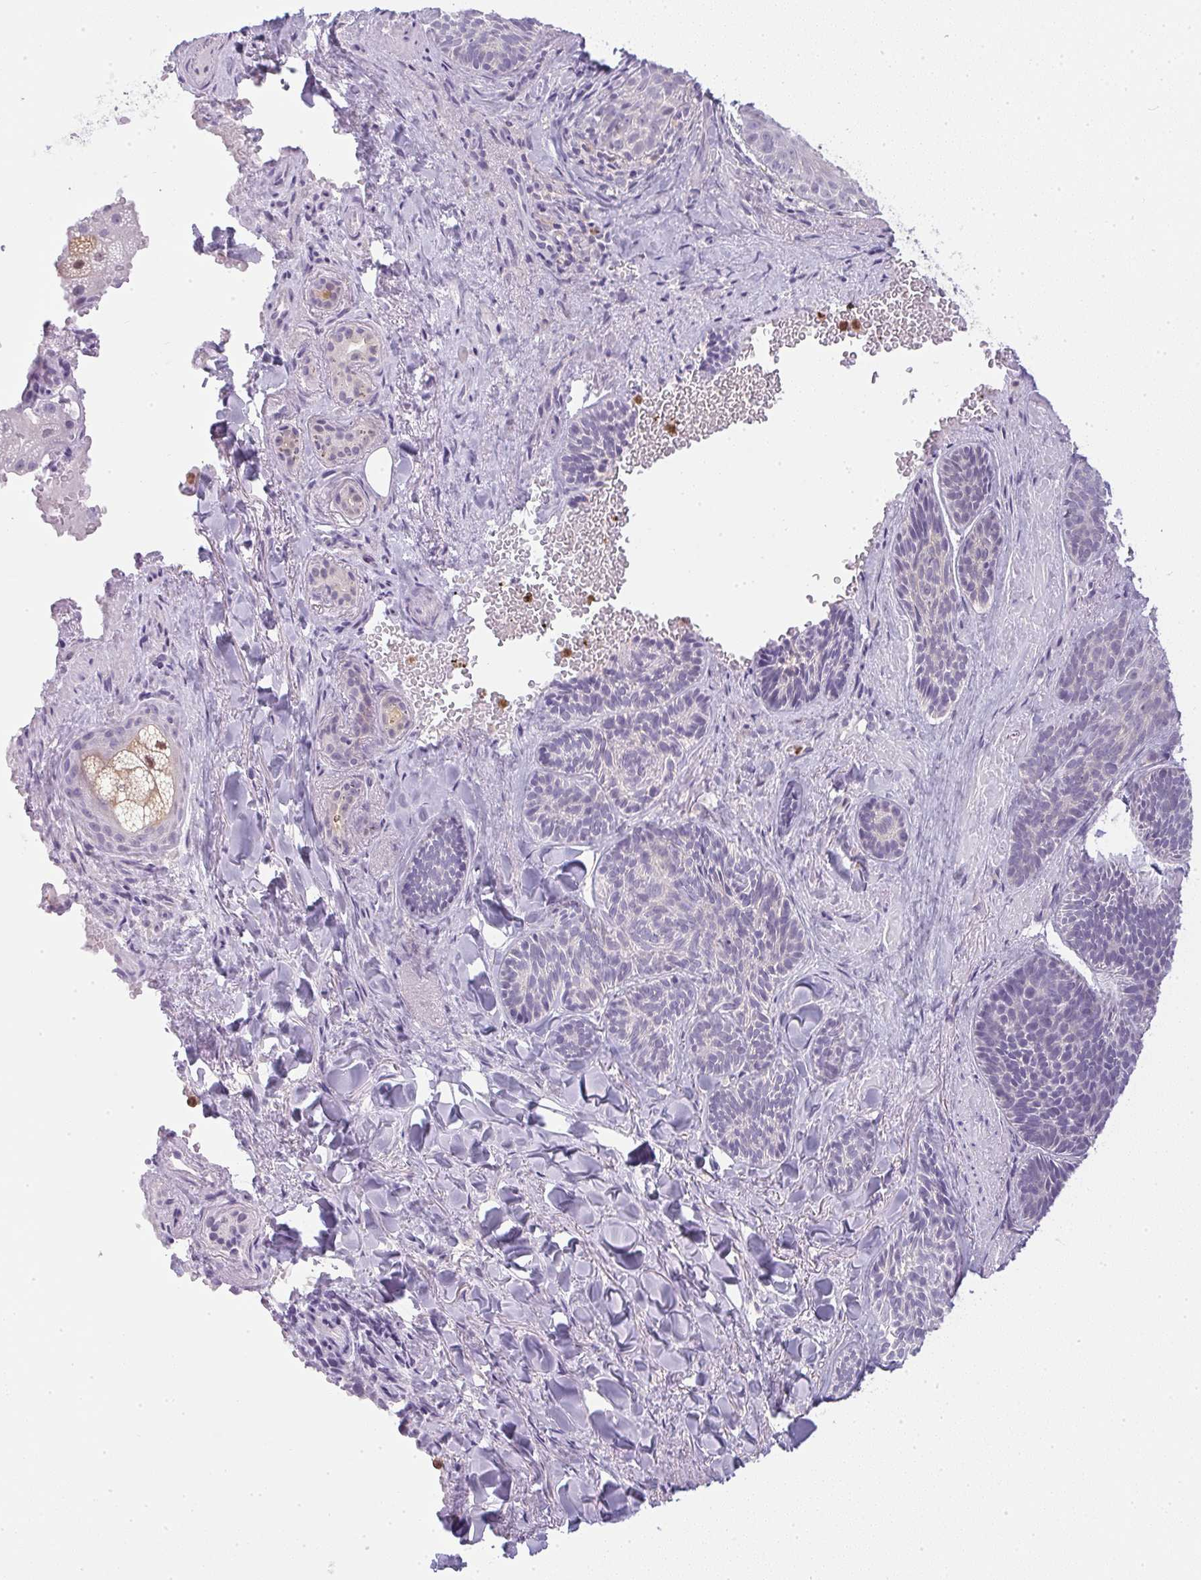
{"staining": {"intensity": "negative", "quantity": "none", "location": "none"}, "tissue": "skin cancer", "cell_type": "Tumor cells", "image_type": "cancer", "snomed": [{"axis": "morphology", "description": "Basal cell carcinoma"}, {"axis": "topography", "description": "Skin"}], "caption": "Skin cancer was stained to show a protein in brown. There is no significant expression in tumor cells.", "gene": "DNAJC5G", "patient": {"sex": "male", "age": 81}}